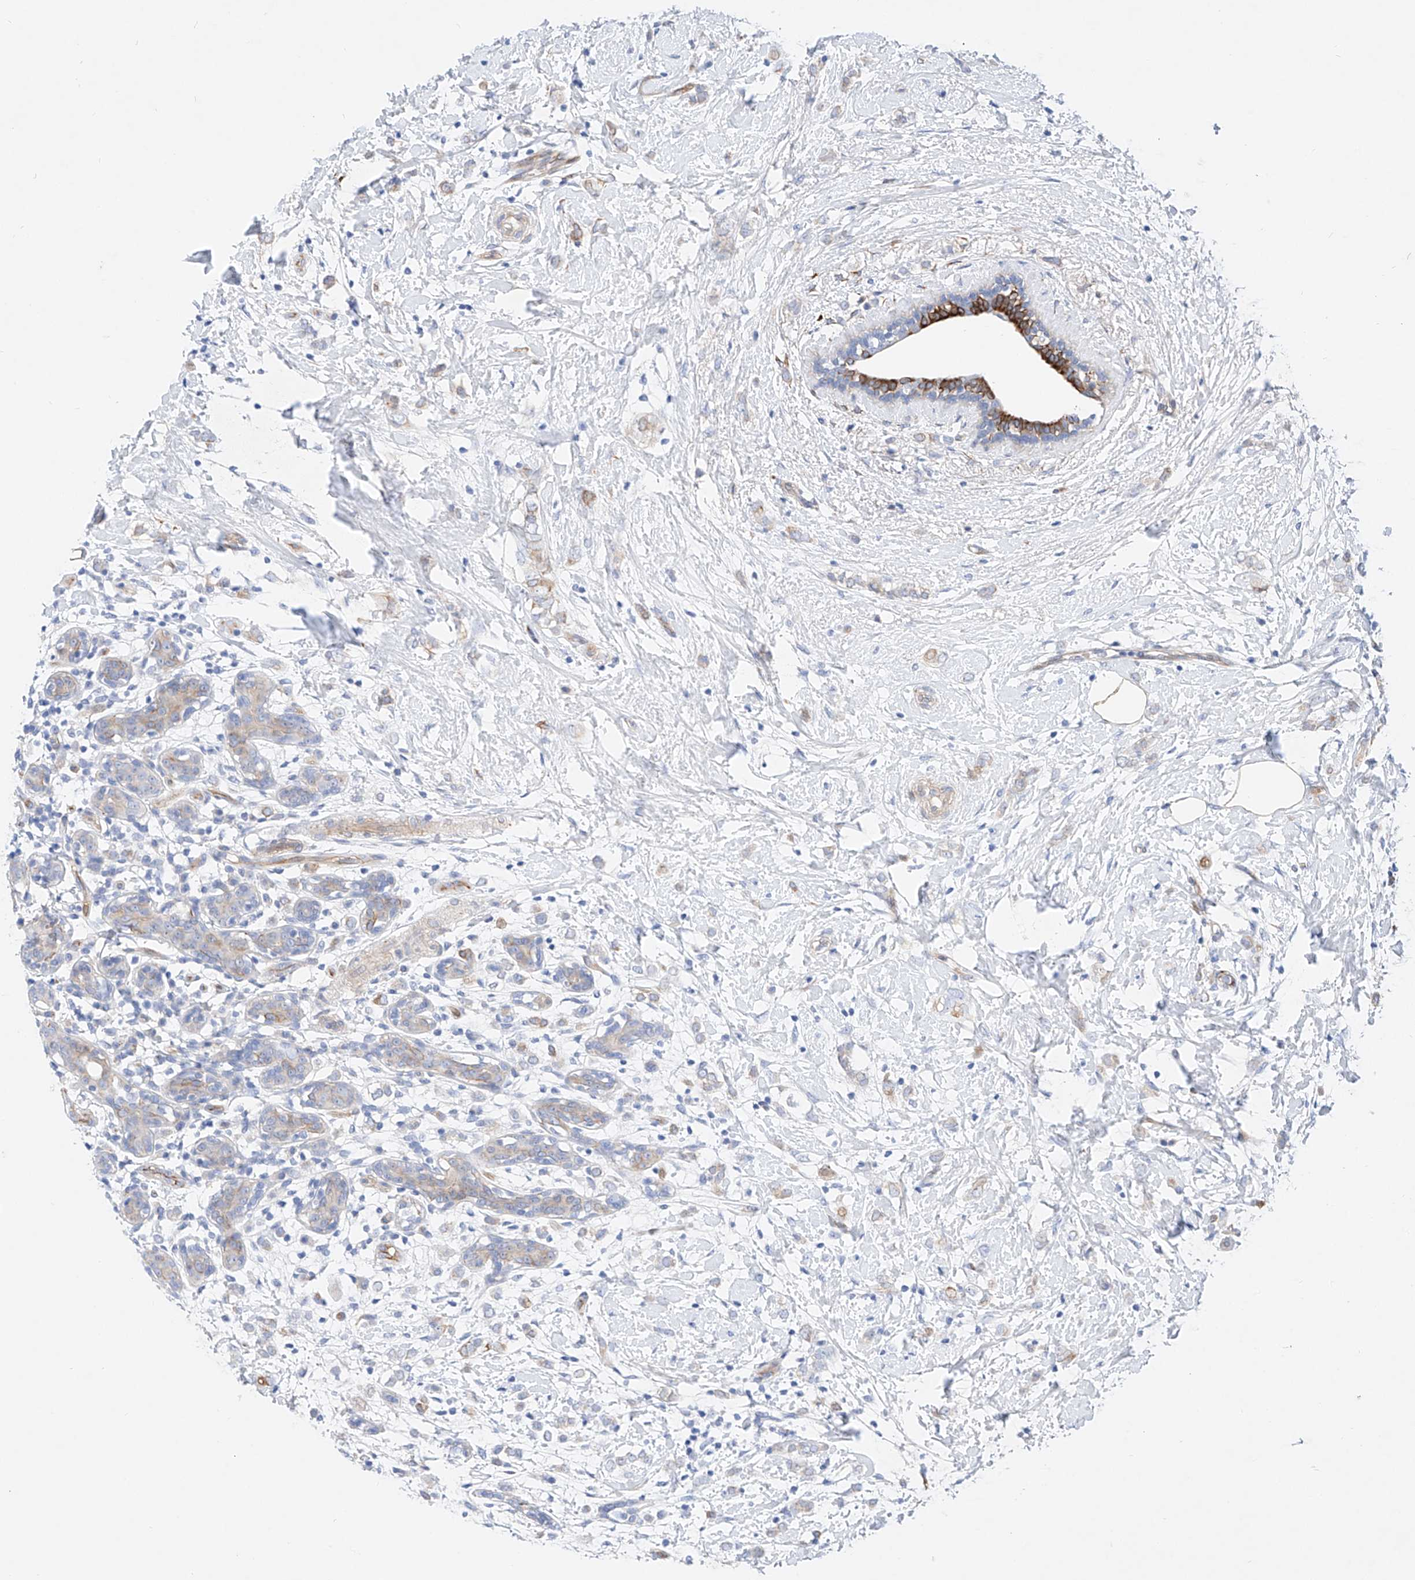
{"staining": {"intensity": "weak", "quantity": "25%-75%", "location": "cytoplasmic/membranous"}, "tissue": "breast cancer", "cell_type": "Tumor cells", "image_type": "cancer", "snomed": [{"axis": "morphology", "description": "Normal tissue, NOS"}, {"axis": "morphology", "description": "Lobular carcinoma"}, {"axis": "topography", "description": "Breast"}], "caption": "An image showing weak cytoplasmic/membranous staining in approximately 25%-75% of tumor cells in lobular carcinoma (breast), as visualized by brown immunohistochemical staining.", "gene": "SBSPON", "patient": {"sex": "female", "age": 47}}